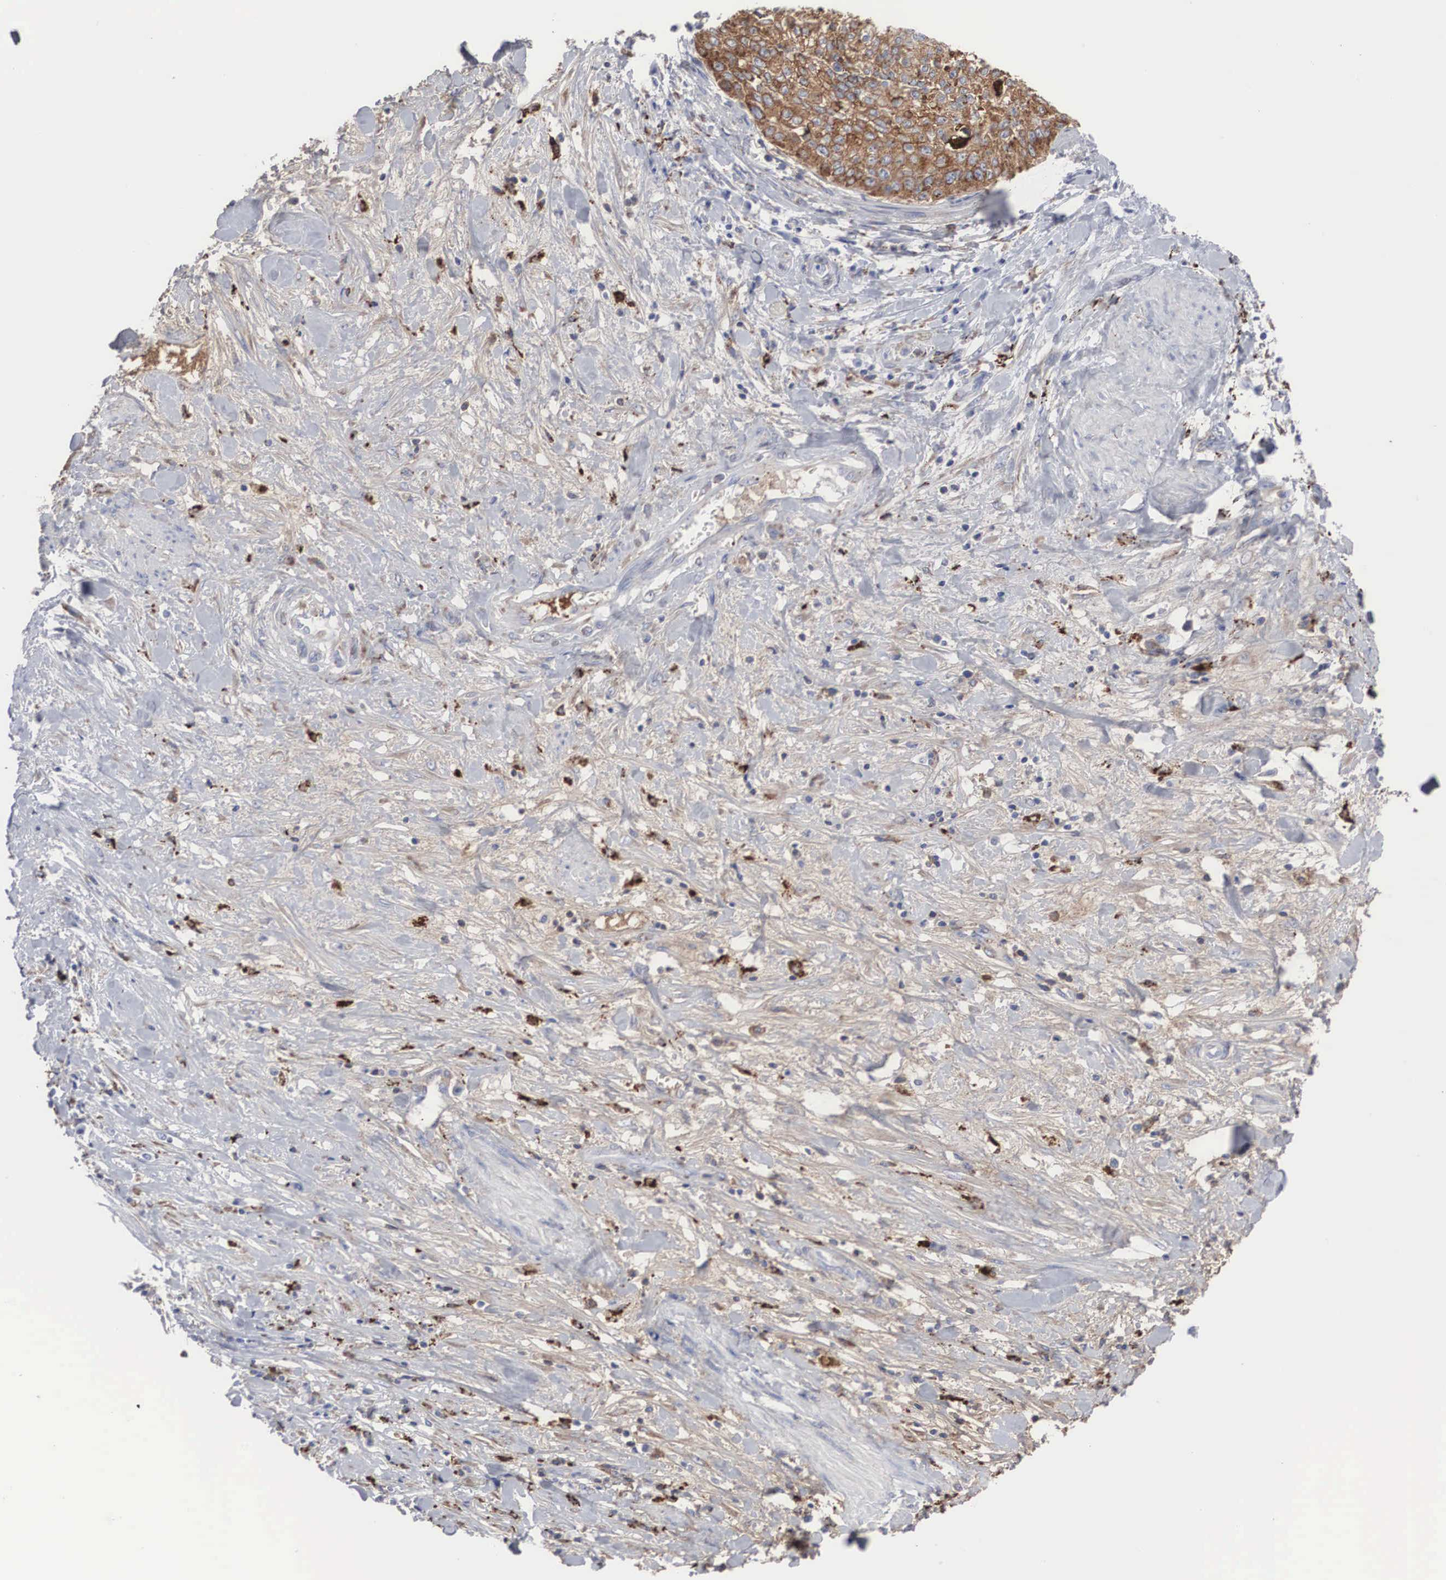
{"staining": {"intensity": "weak", "quantity": "25%-75%", "location": "cytoplasmic/membranous"}, "tissue": "cervical cancer", "cell_type": "Tumor cells", "image_type": "cancer", "snomed": [{"axis": "morphology", "description": "Squamous cell carcinoma, NOS"}, {"axis": "topography", "description": "Cervix"}], "caption": "IHC photomicrograph of human cervical squamous cell carcinoma stained for a protein (brown), which demonstrates low levels of weak cytoplasmic/membranous positivity in approximately 25%-75% of tumor cells.", "gene": "LGALS3BP", "patient": {"sex": "female", "age": 41}}